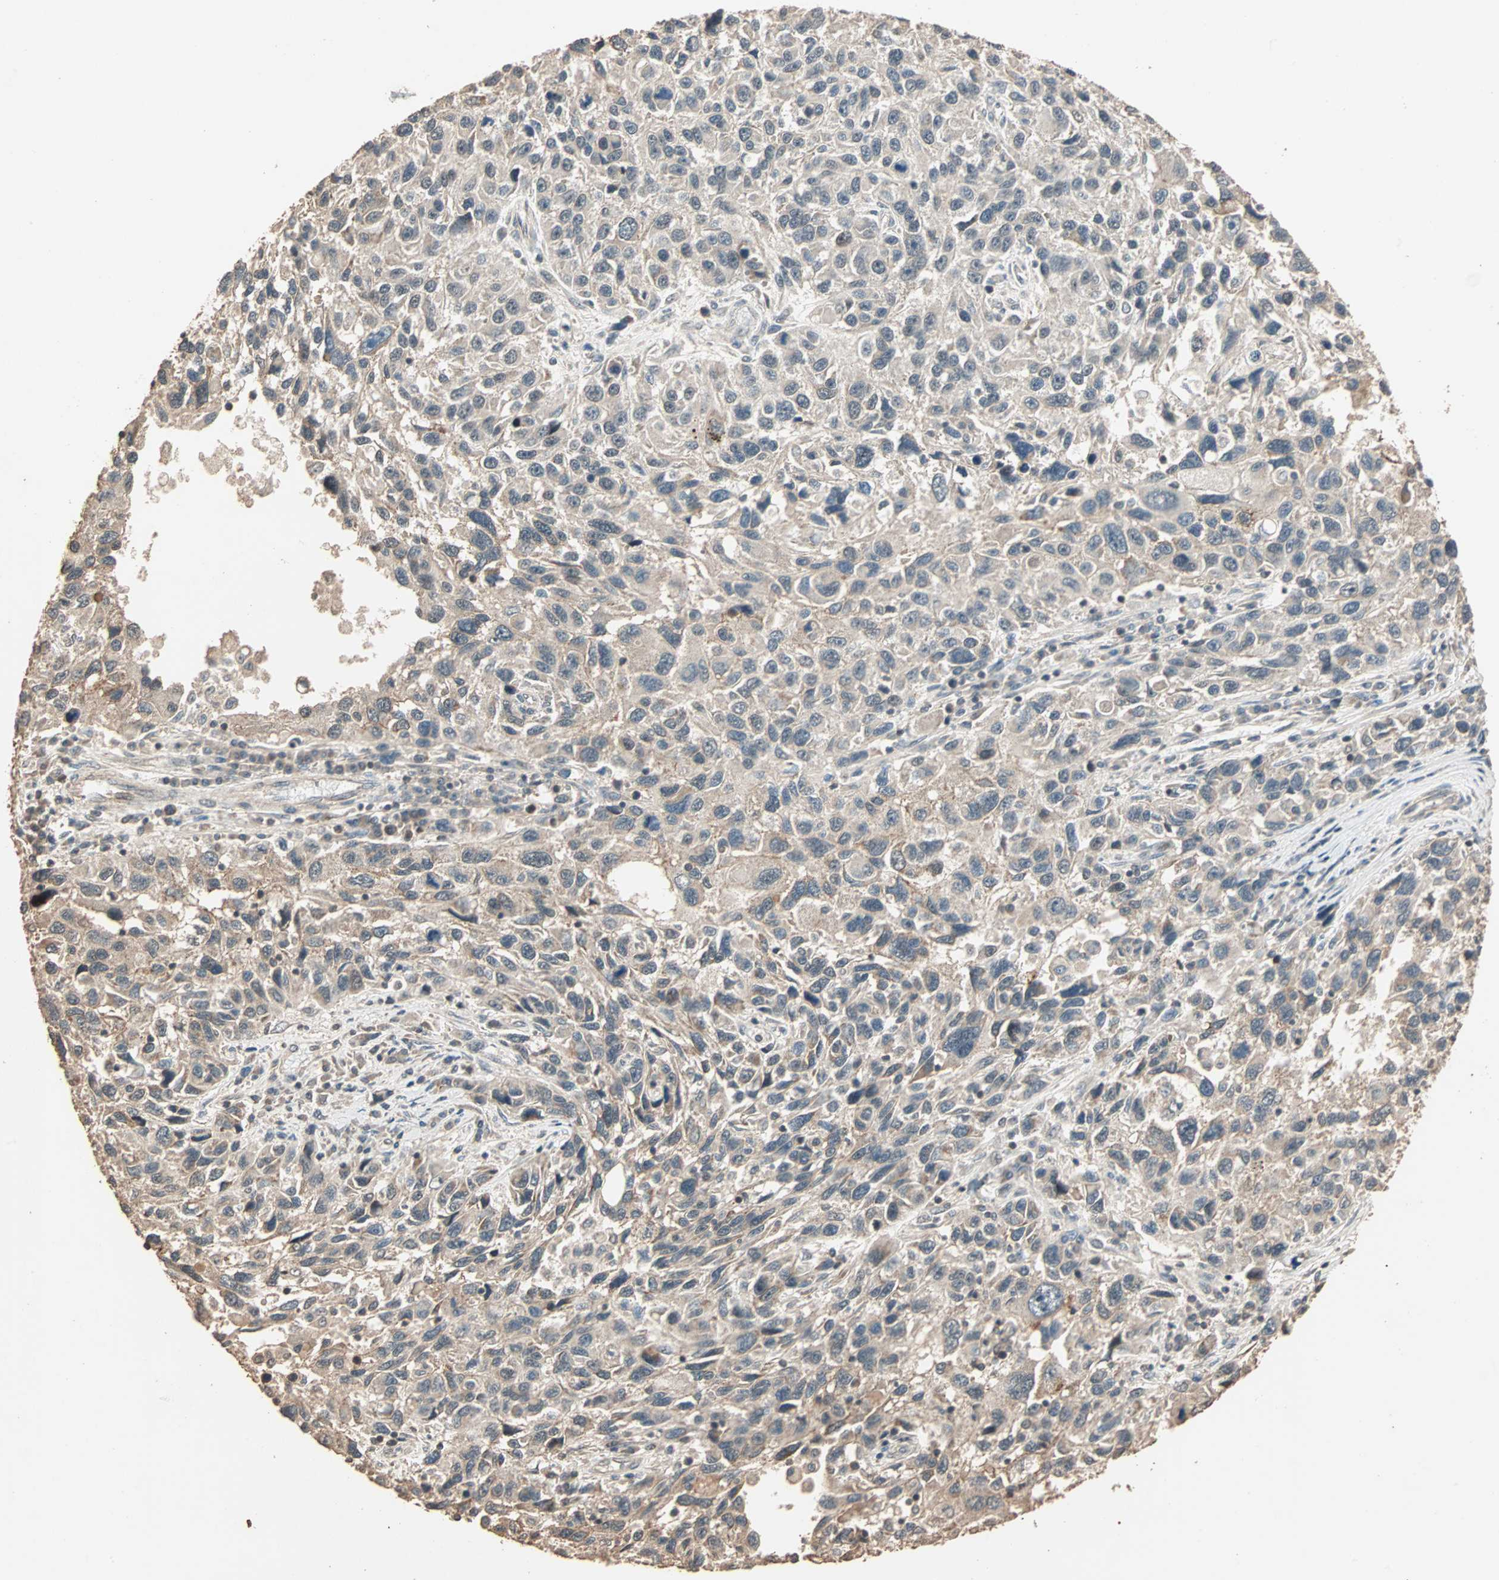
{"staining": {"intensity": "weak", "quantity": "25%-75%", "location": "cytoplasmic/membranous"}, "tissue": "melanoma", "cell_type": "Tumor cells", "image_type": "cancer", "snomed": [{"axis": "morphology", "description": "Malignant melanoma, NOS"}, {"axis": "topography", "description": "Skin"}], "caption": "Malignant melanoma stained with IHC shows weak cytoplasmic/membranous expression in approximately 25%-75% of tumor cells.", "gene": "ZBTB33", "patient": {"sex": "male", "age": 53}}